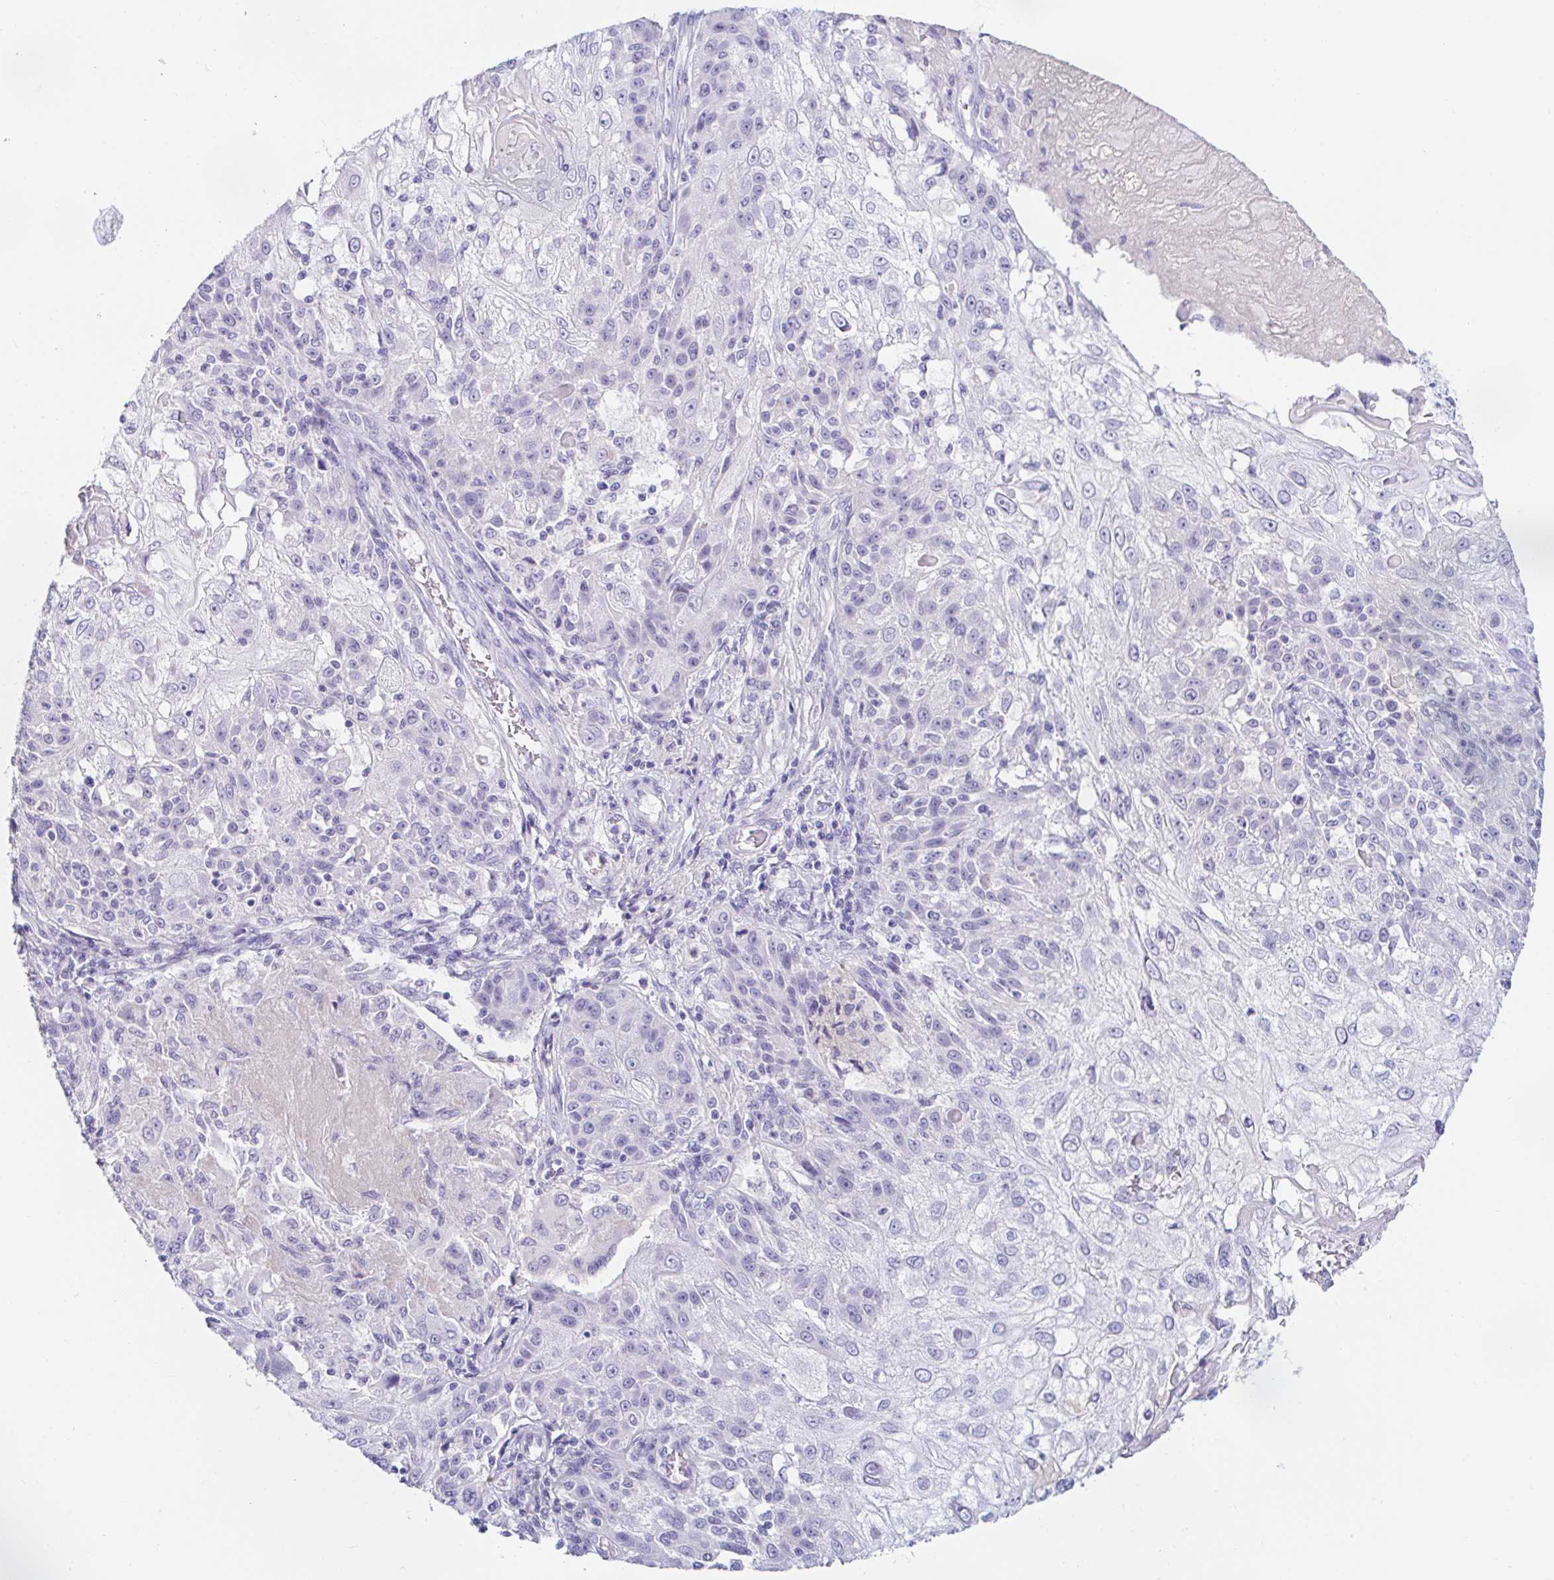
{"staining": {"intensity": "negative", "quantity": "none", "location": "none"}, "tissue": "skin cancer", "cell_type": "Tumor cells", "image_type": "cancer", "snomed": [{"axis": "morphology", "description": "Normal tissue, NOS"}, {"axis": "morphology", "description": "Squamous cell carcinoma, NOS"}, {"axis": "topography", "description": "Skin"}], "caption": "A high-resolution image shows immunohistochemistry (IHC) staining of squamous cell carcinoma (skin), which demonstrates no significant staining in tumor cells.", "gene": "TEX44", "patient": {"sex": "female", "age": 83}}